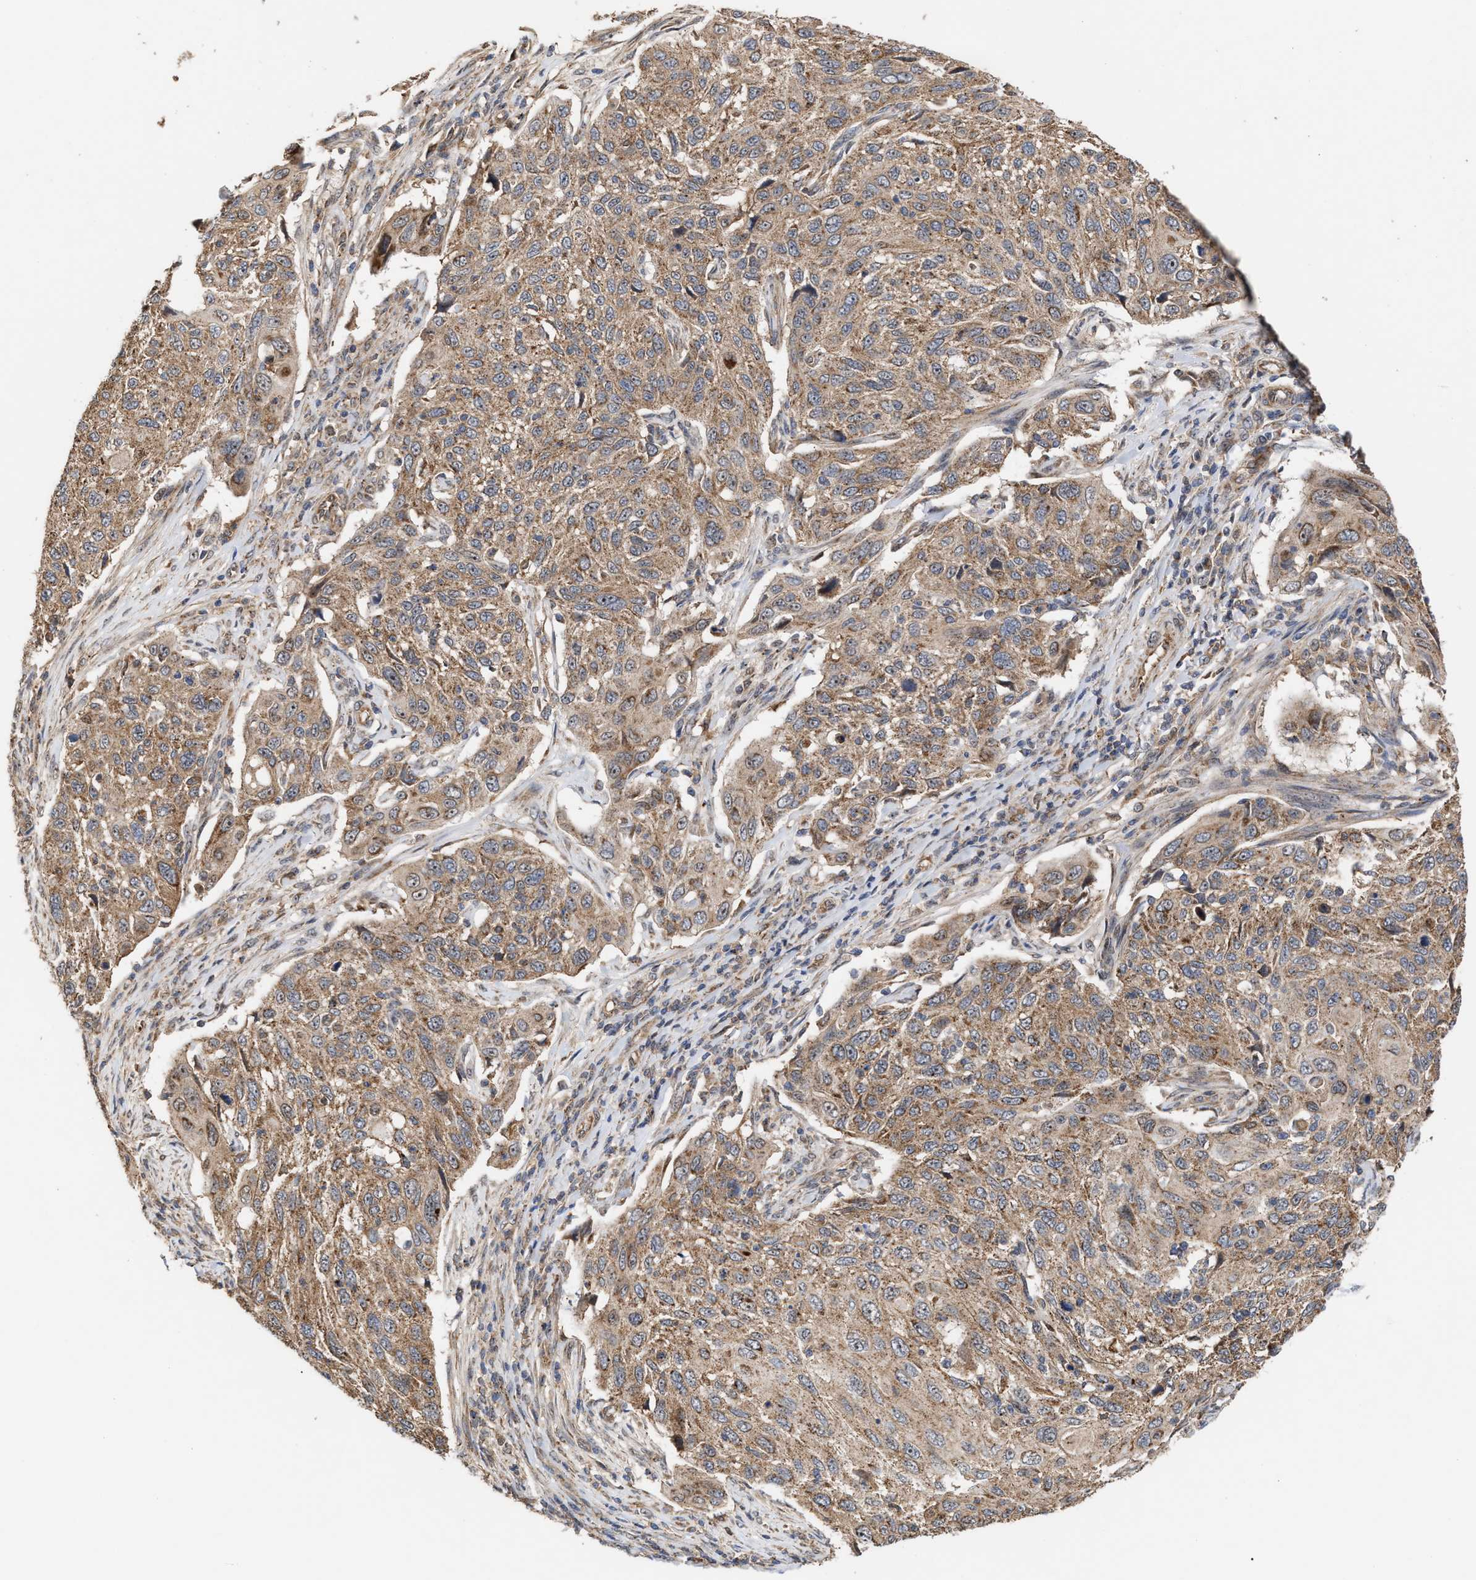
{"staining": {"intensity": "moderate", "quantity": ">75%", "location": "cytoplasmic/membranous"}, "tissue": "cervical cancer", "cell_type": "Tumor cells", "image_type": "cancer", "snomed": [{"axis": "morphology", "description": "Squamous cell carcinoma, NOS"}, {"axis": "topography", "description": "Cervix"}], "caption": "This photomicrograph demonstrates immunohistochemistry (IHC) staining of cervical squamous cell carcinoma, with medium moderate cytoplasmic/membranous staining in approximately >75% of tumor cells.", "gene": "EXOSC2", "patient": {"sex": "female", "age": 70}}